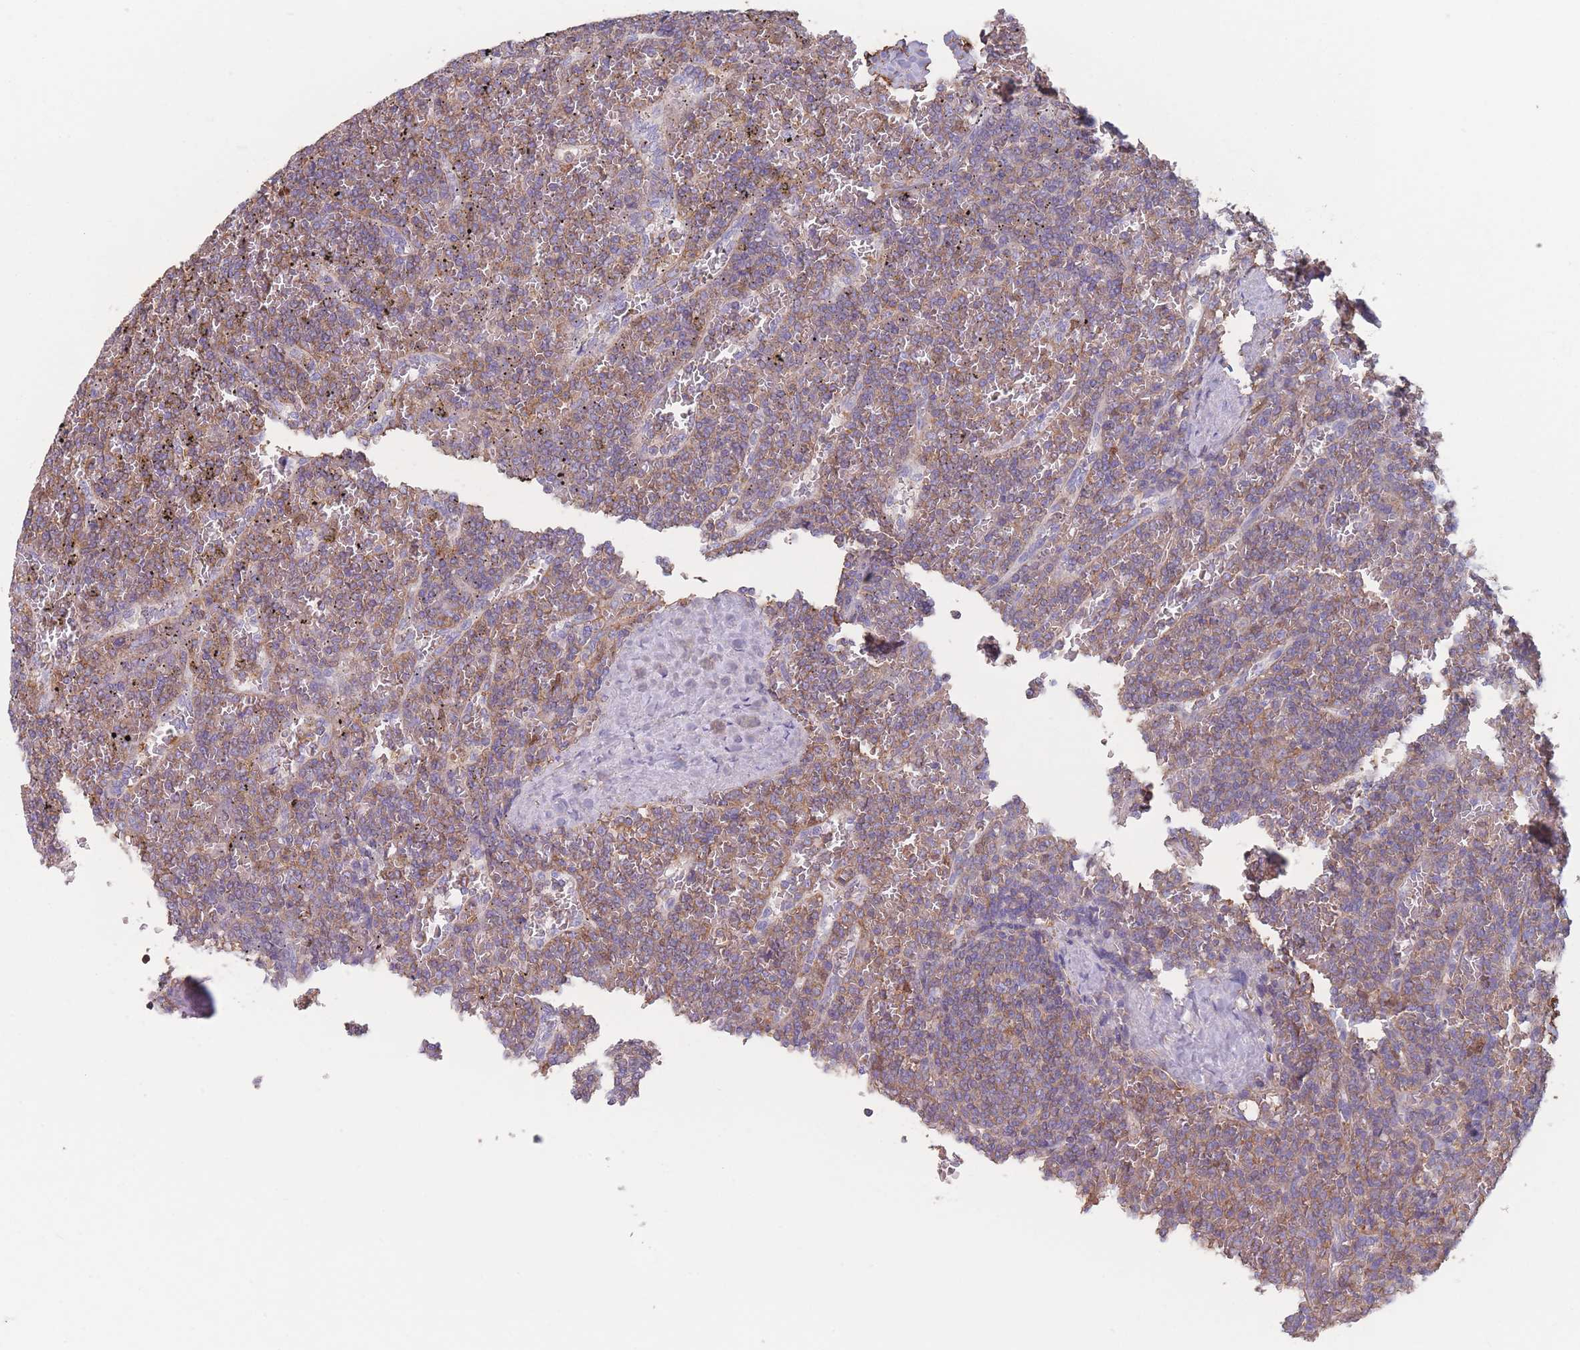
{"staining": {"intensity": "moderate", "quantity": "25%-75%", "location": "cytoplasmic/membranous"}, "tissue": "lymphoma", "cell_type": "Tumor cells", "image_type": "cancer", "snomed": [{"axis": "morphology", "description": "Malignant lymphoma, non-Hodgkin's type, Low grade"}, {"axis": "topography", "description": "Spleen"}], "caption": "Immunohistochemistry (IHC) (DAB) staining of lymphoma exhibits moderate cytoplasmic/membranous protein expression in about 25%-75% of tumor cells.", "gene": "ADH1A", "patient": {"sex": "female", "age": 19}}